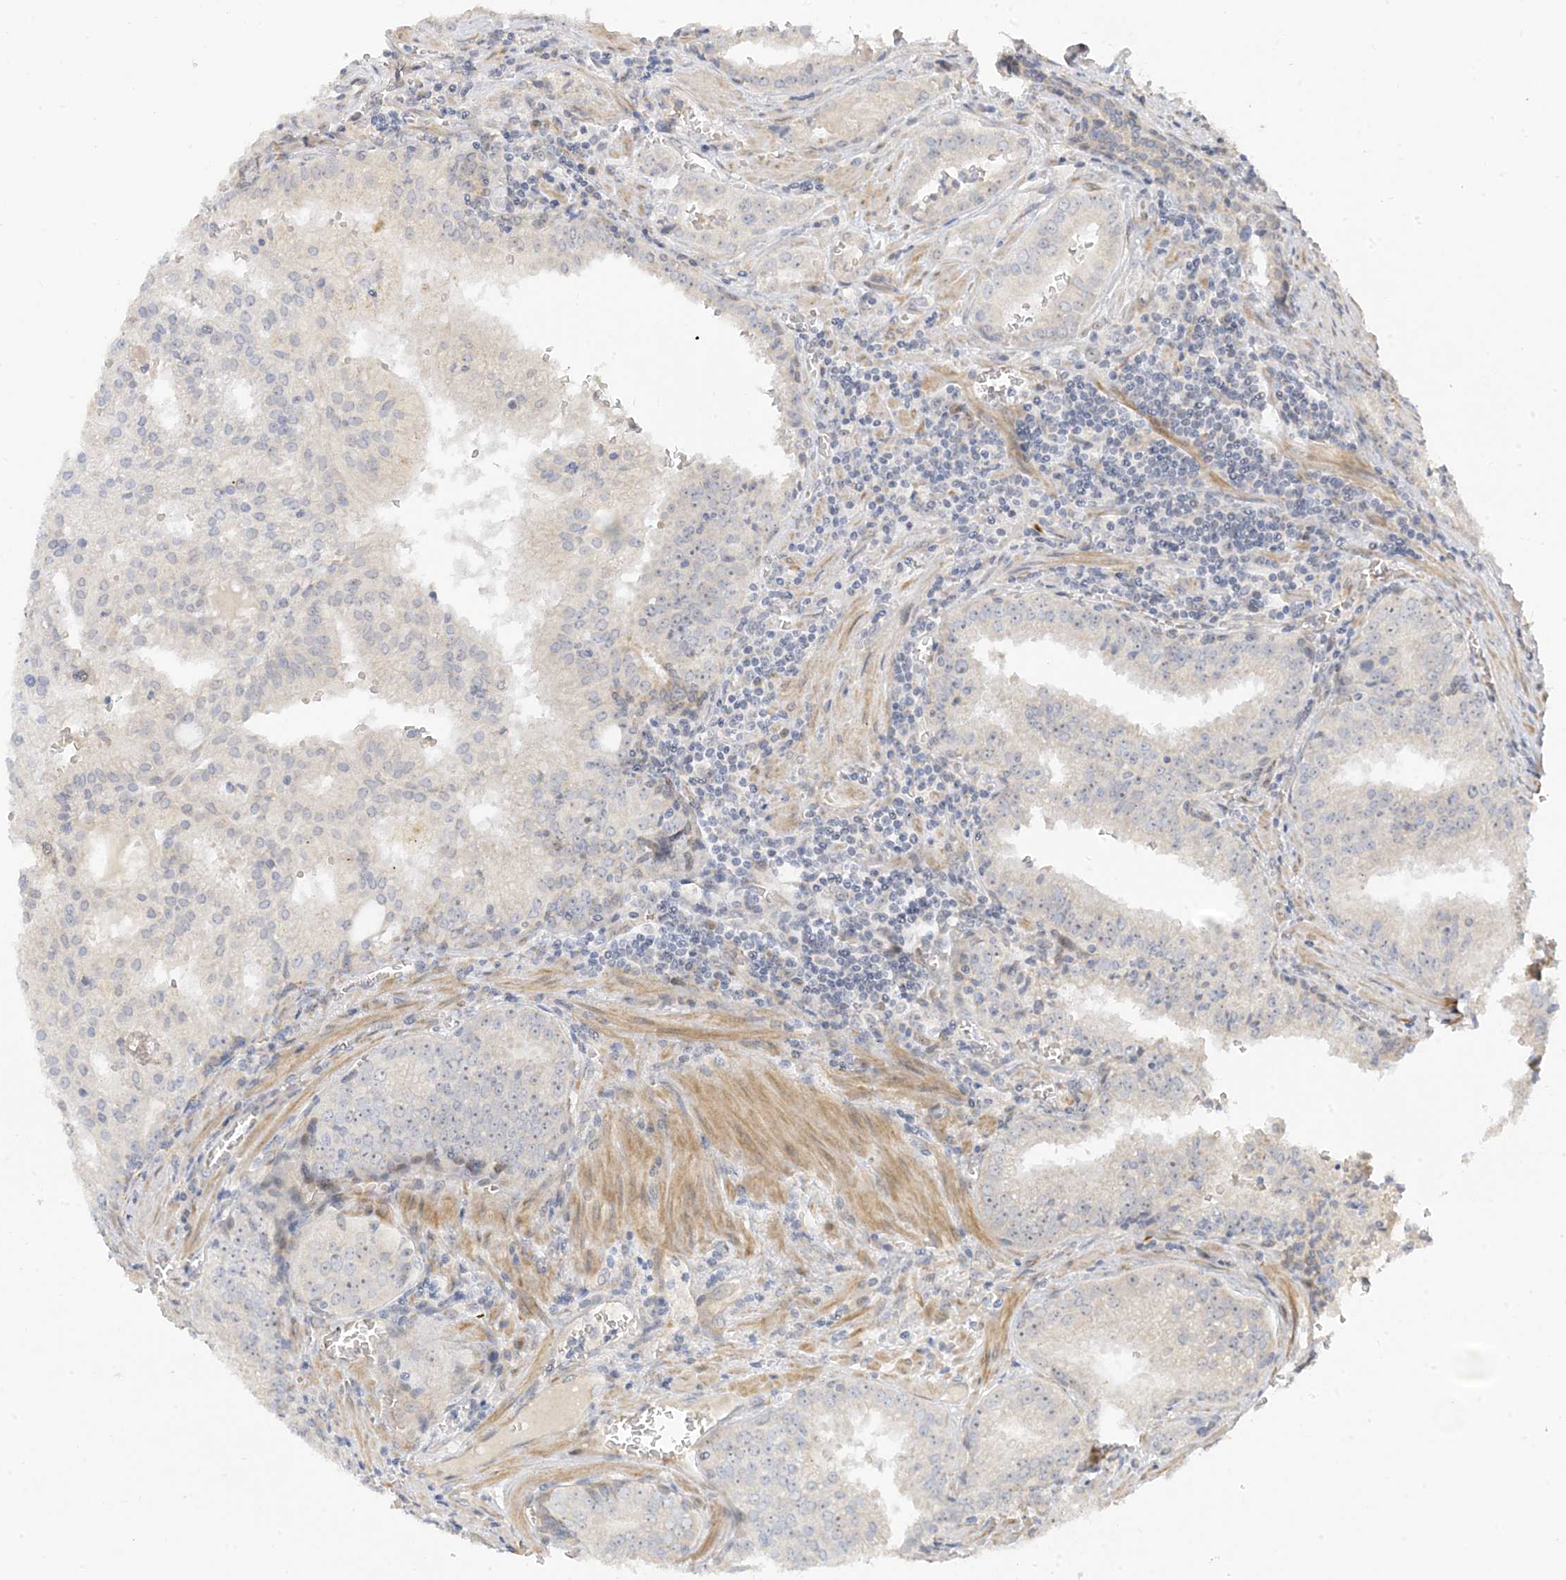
{"staining": {"intensity": "negative", "quantity": "none", "location": "none"}, "tissue": "prostate cancer", "cell_type": "Tumor cells", "image_type": "cancer", "snomed": [{"axis": "morphology", "description": "Adenocarcinoma, High grade"}, {"axis": "topography", "description": "Prostate"}], "caption": "This is an IHC image of human prostate cancer. There is no positivity in tumor cells.", "gene": "ECM2", "patient": {"sex": "male", "age": 68}}